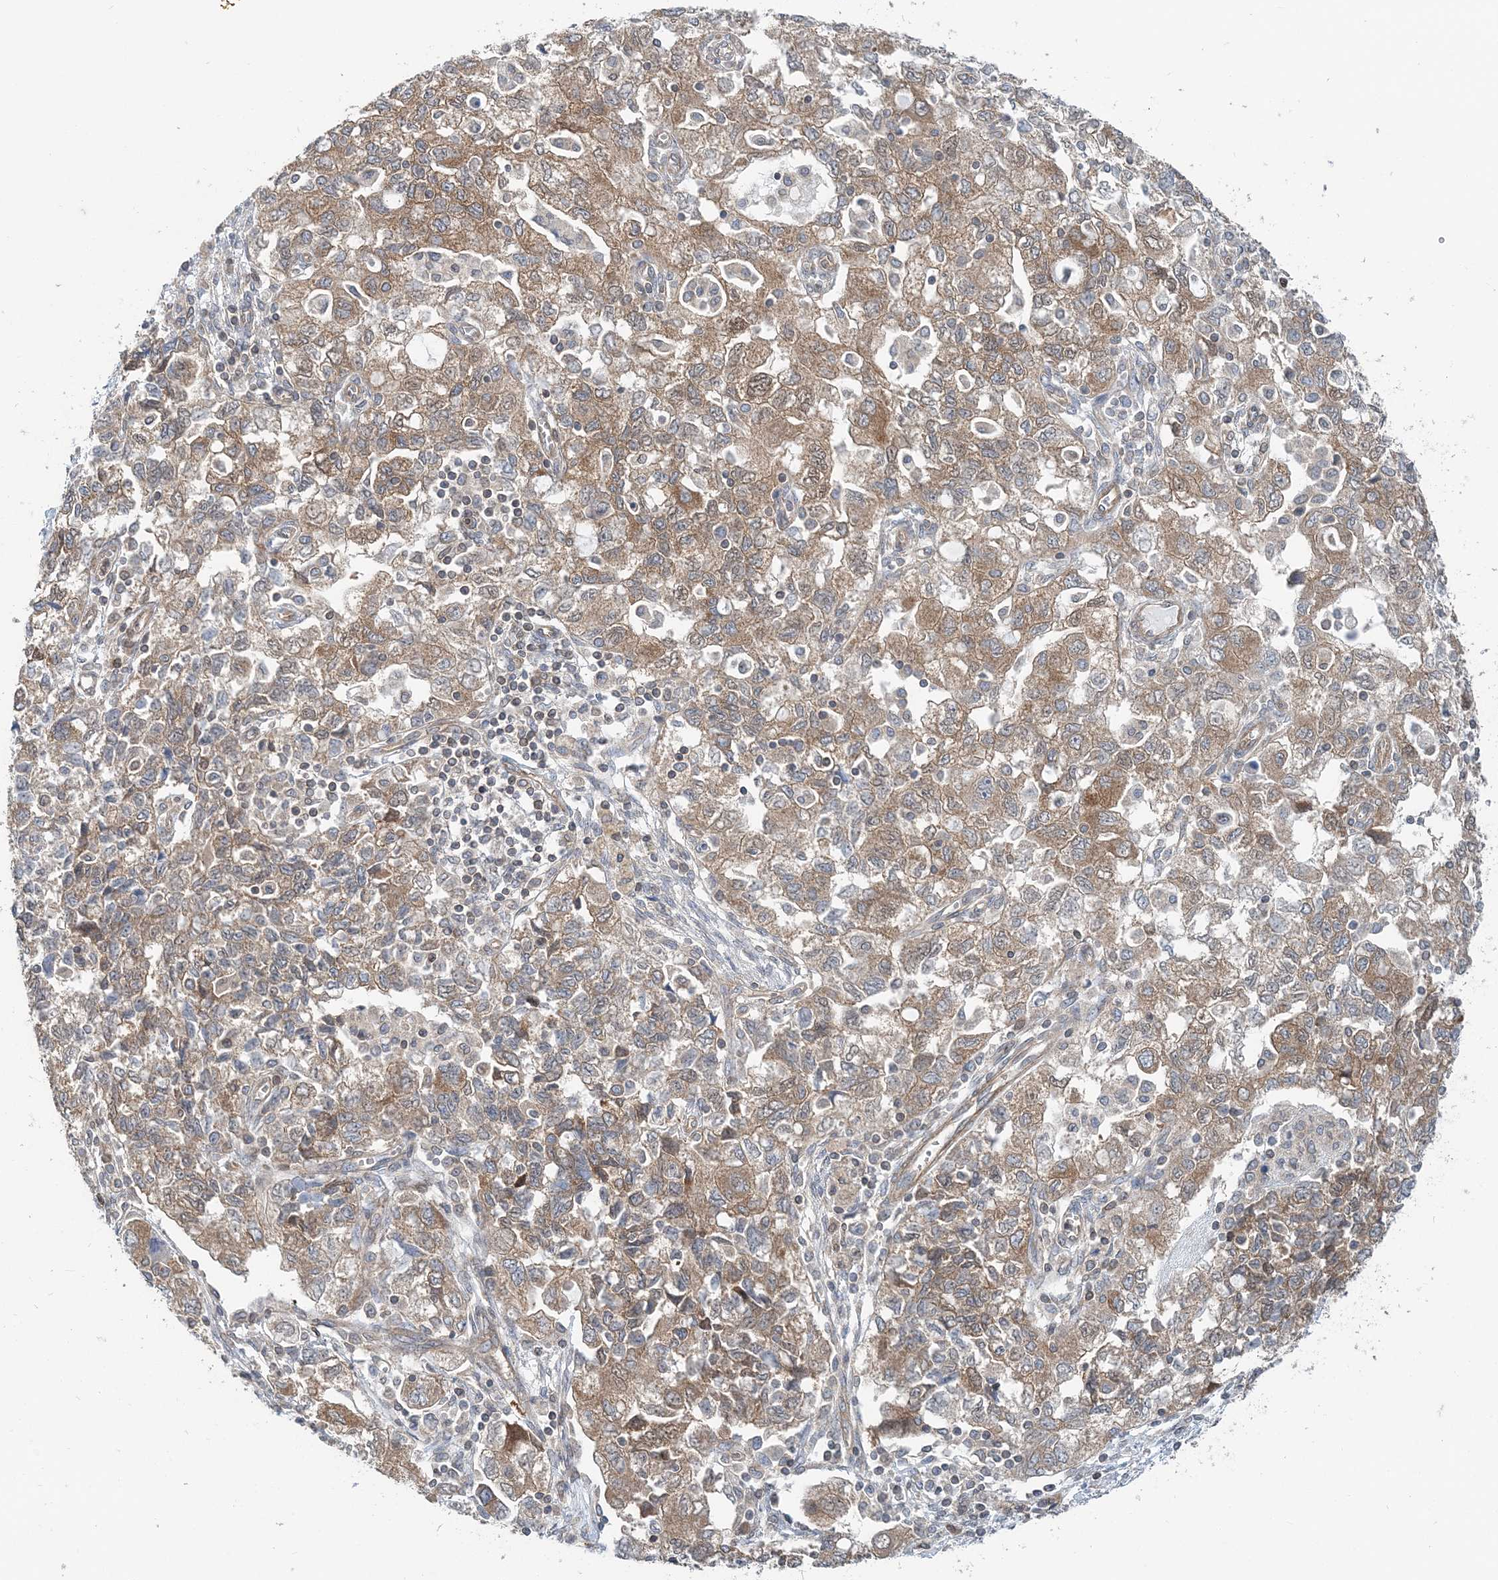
{"staining": {"intensity": "moderate", "quantity": ">75%", "location": "cytoplasmic/membranous"}, "tissue": "ovarian cancer", "cell_type": "Tumor cells", "image_type": "cancer", "snomed": [{"axis": "morphology", "description": "Carcinoma, NOS"}, {"axis": "morphology", "description": "Cystadenocarcinoma, serous, NOS"}, {"axis": "topography", "description": "Ovary"}], "caption": "Ovarian cancer stained with a protein marker shows moderate staining in tumor cells.", "gene": "MOB4", "patient": {"sex": "female", "age": 69}}